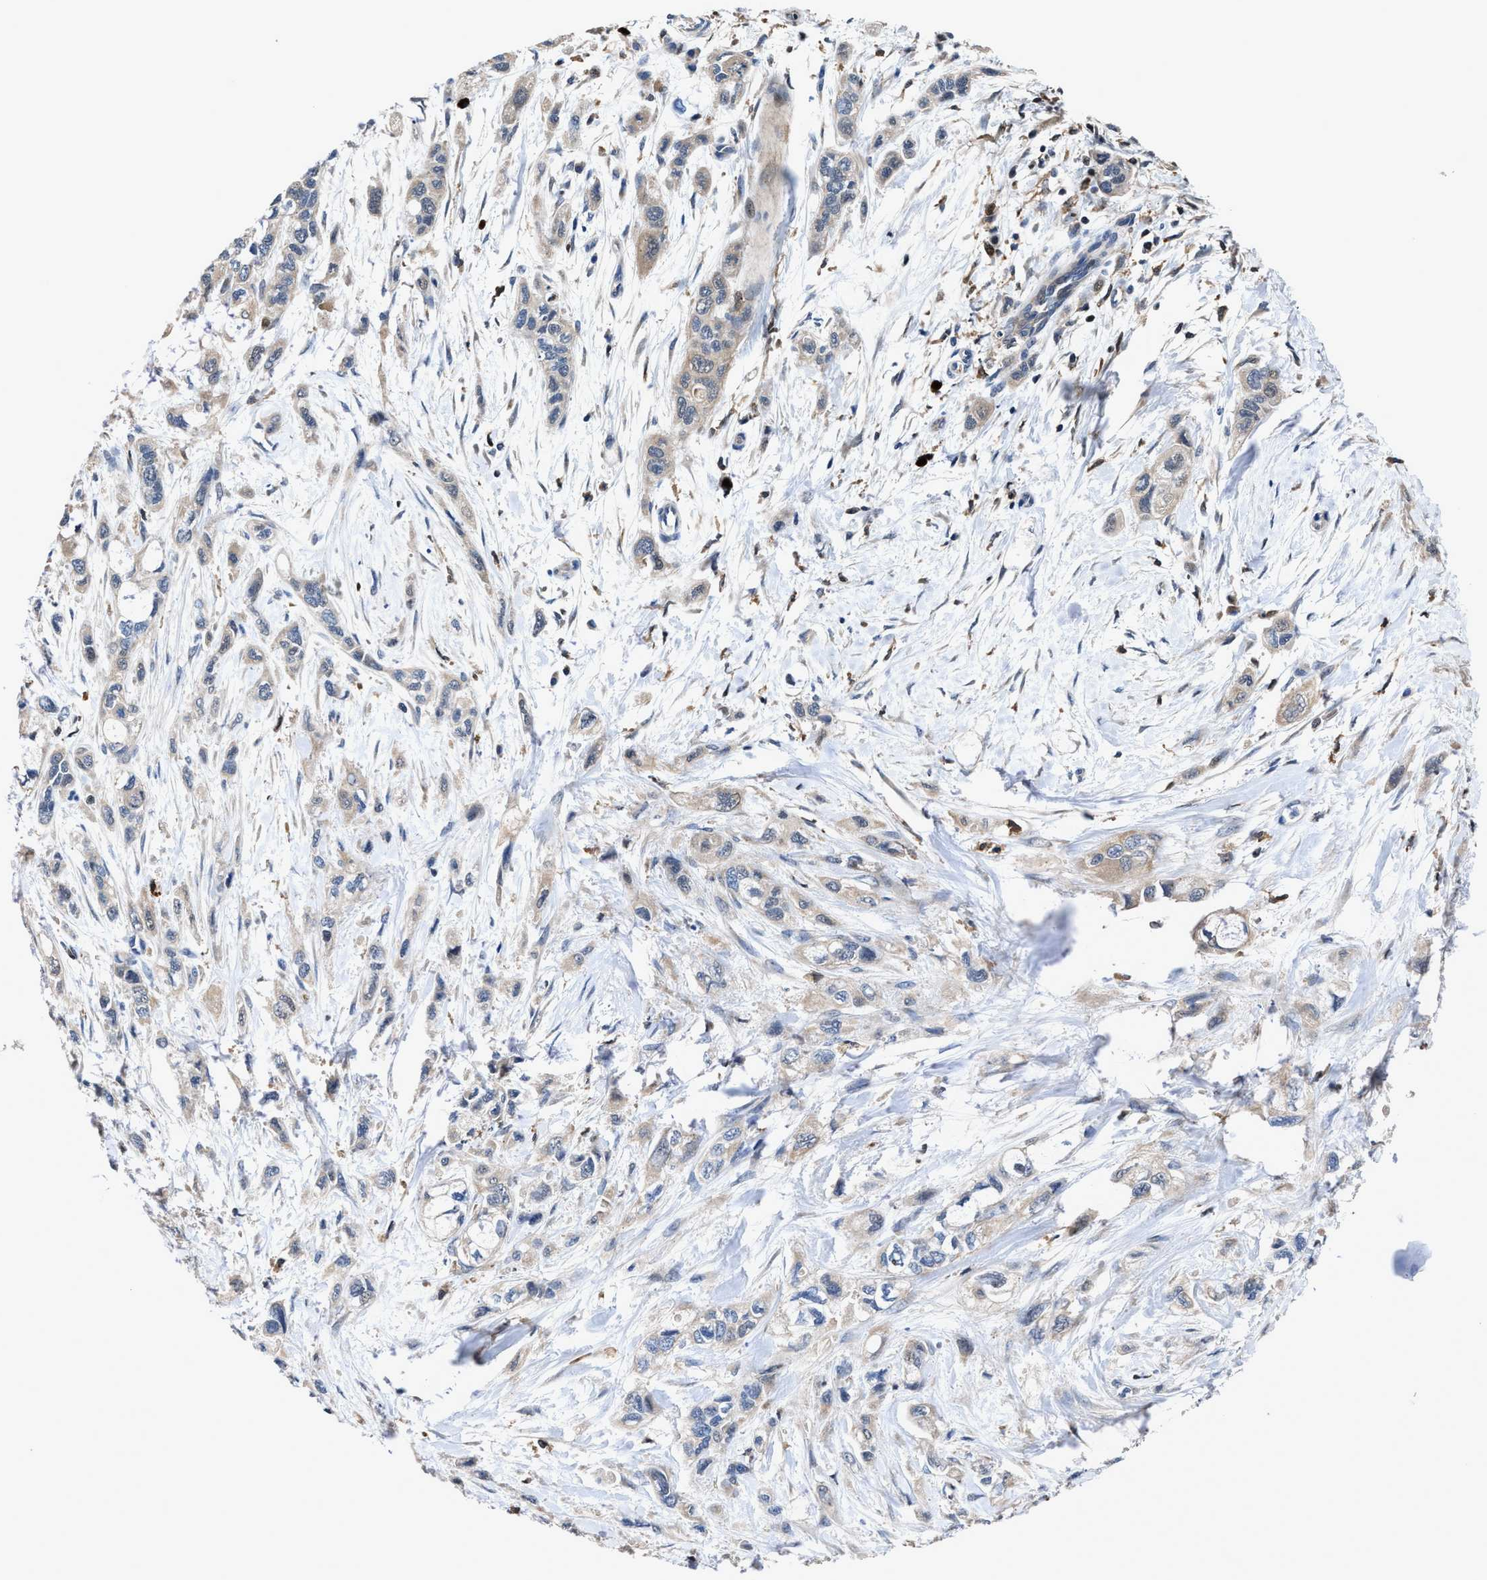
{"staining": {"intensity": "moderate", "quantity": "<25%", "location": "cytoplasmic/membranous"}, "tissue": "pancreatic cancer", "cell_type": "Tumor cells", "image_type": "cancer", "snomed": [{"axis": "morphology", "description": "Adenocarcinoma, NOS"}, {"axis": "topography", "description": "Pancreas"}], "caption": "High-magnification brightfield microscopy of pancreatic cancer (adenocarcinoma) stained with DAB (brown) and counterstained with hematoxylin (blue). tumor cells exhibit moderate cytoplasmic/membranous staining is identified in about<25% of cells.", "gene": "RGS10", "patient": {"sex": "male", "age": 74}}